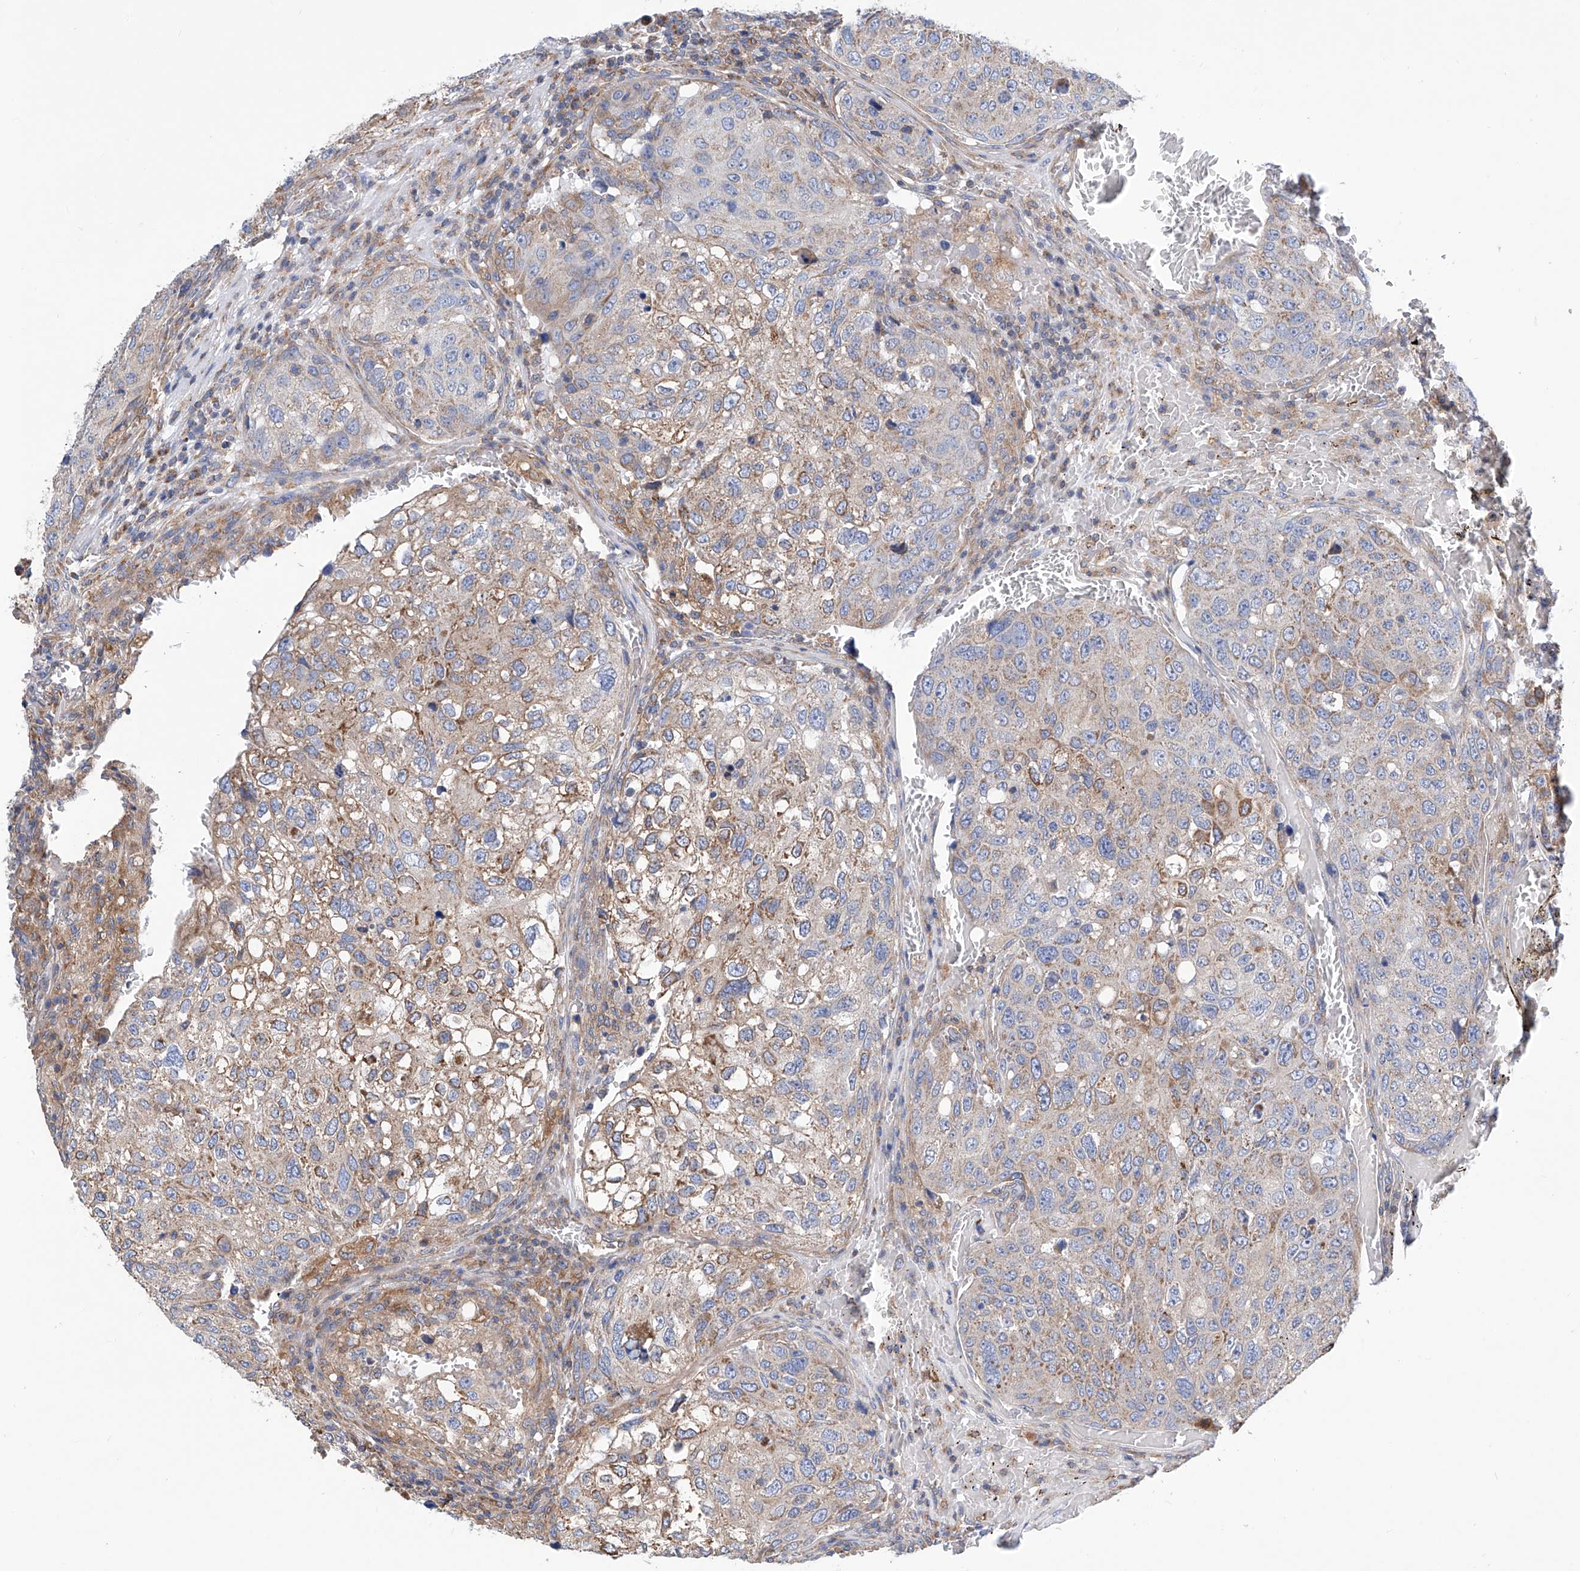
{"staining": {"intensity": "weak", "quantity": "<25%", "location": "cytoplasmic/membranous"}, "tissue": "urothelial cancer", "cell_type": "Tumor cells", "image_type": "cancer", "snomed": [{"axis": "morphology", "description": "Urothelial carcinoma, High grade"}, {"axis": "topography", "description": "Lymph node"}, {"axis": "topography", "description": "Urinary bladder"}], "caption": "There is no significant expression in tumor cells of urothelial cancer.", "gene": "MAD2L1", "patient": {"sex": "male", "age": 51}}